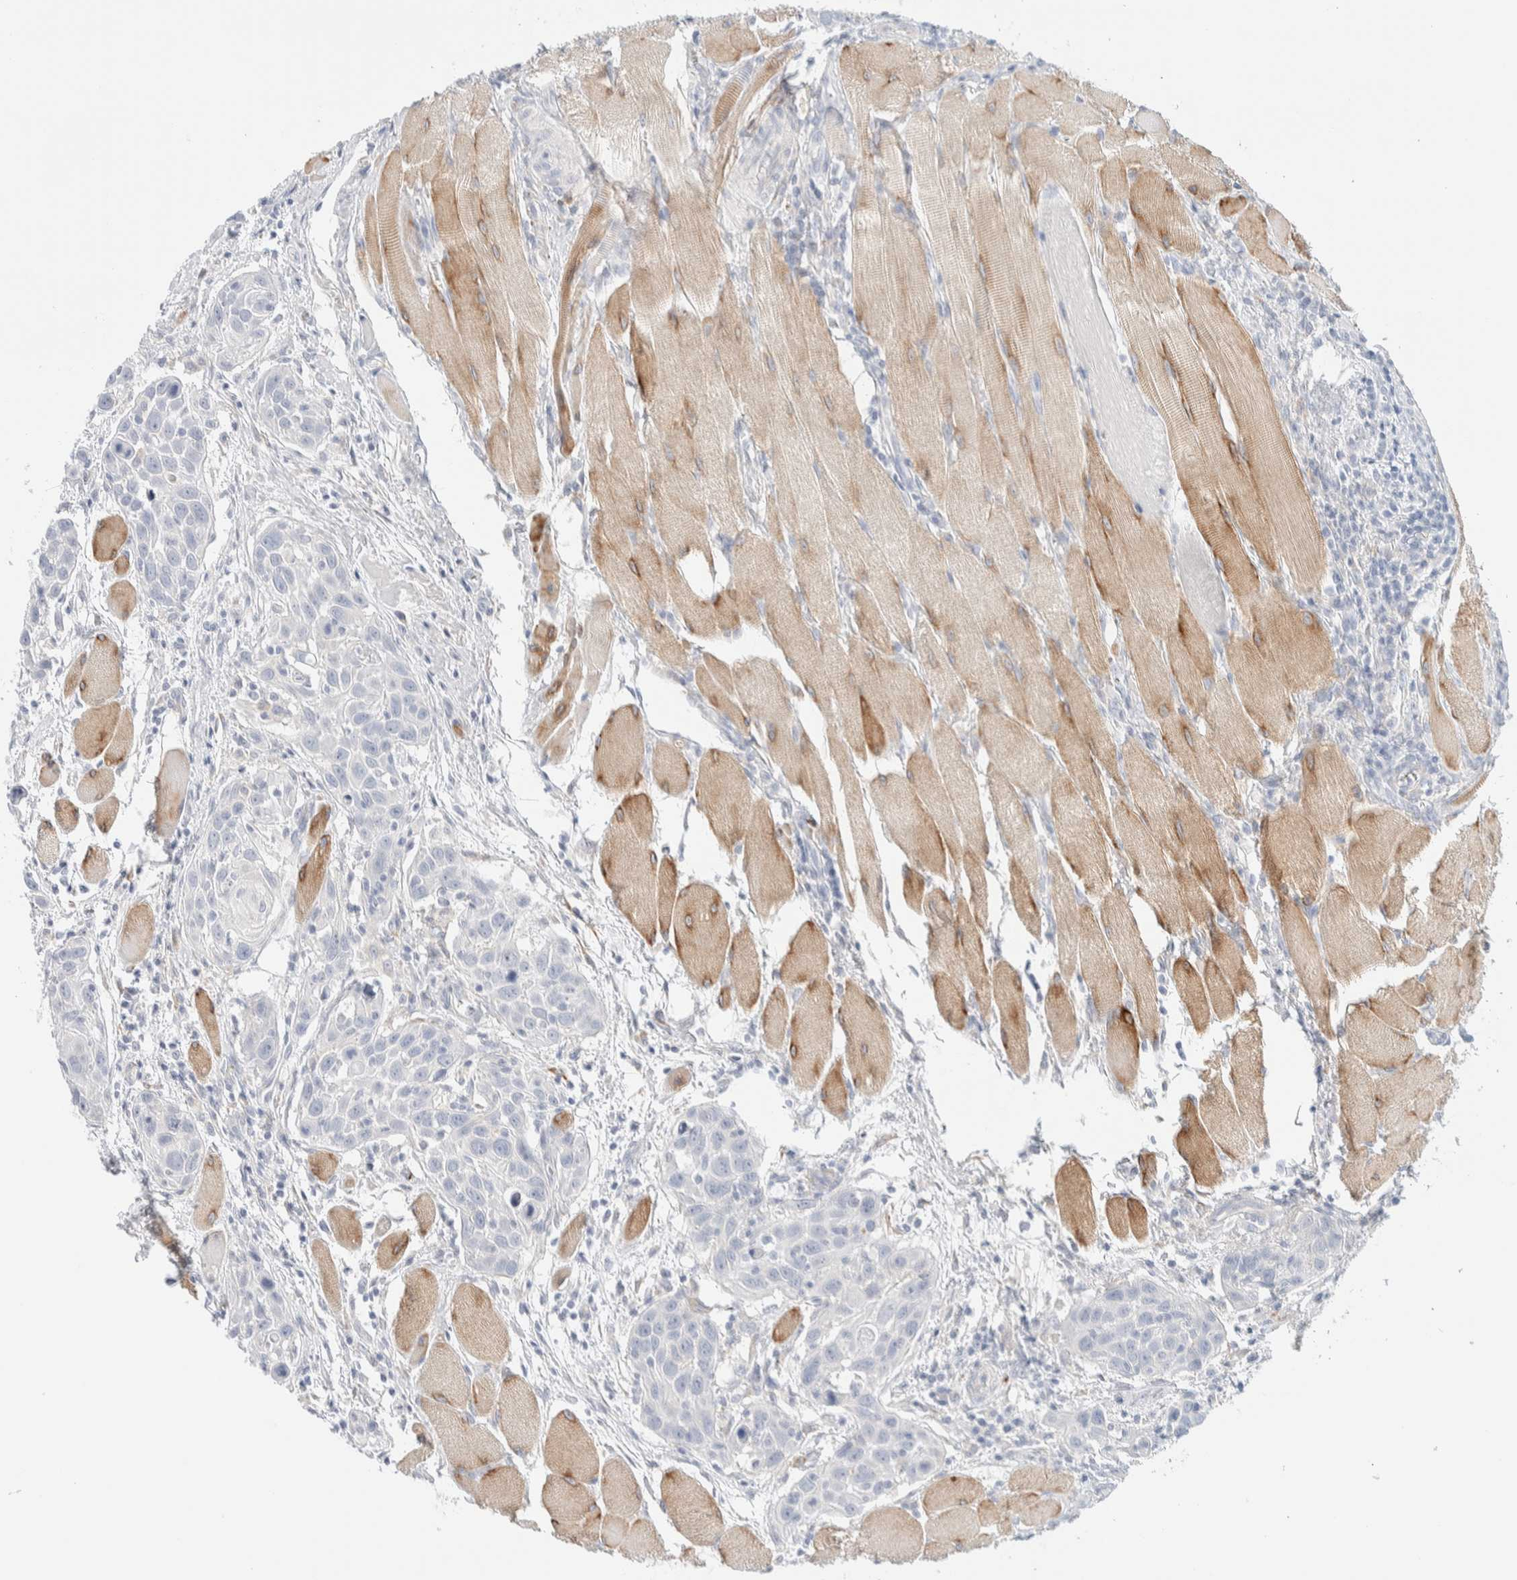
{"staining": {"intensity": "negative", "quantity": "none", "location": "none"}, "tissue": "head and neck cancer", "cell_type": "Tumor cells", "image_type": "cancer", "snomed": [{"axis": "morphology", "description": "Squamous cell carcinoma, NOS"}, {"axis": "topography", "description": "Oral tissue"}, {"axis": "topography", "description": "Head-Neck"}], "caption": "There is no significant positivity in tumor cells of squamous cell carcinoma (head and neck).", "gene": "ATCAY", "patient": {"sex": "female", "age": 50}}